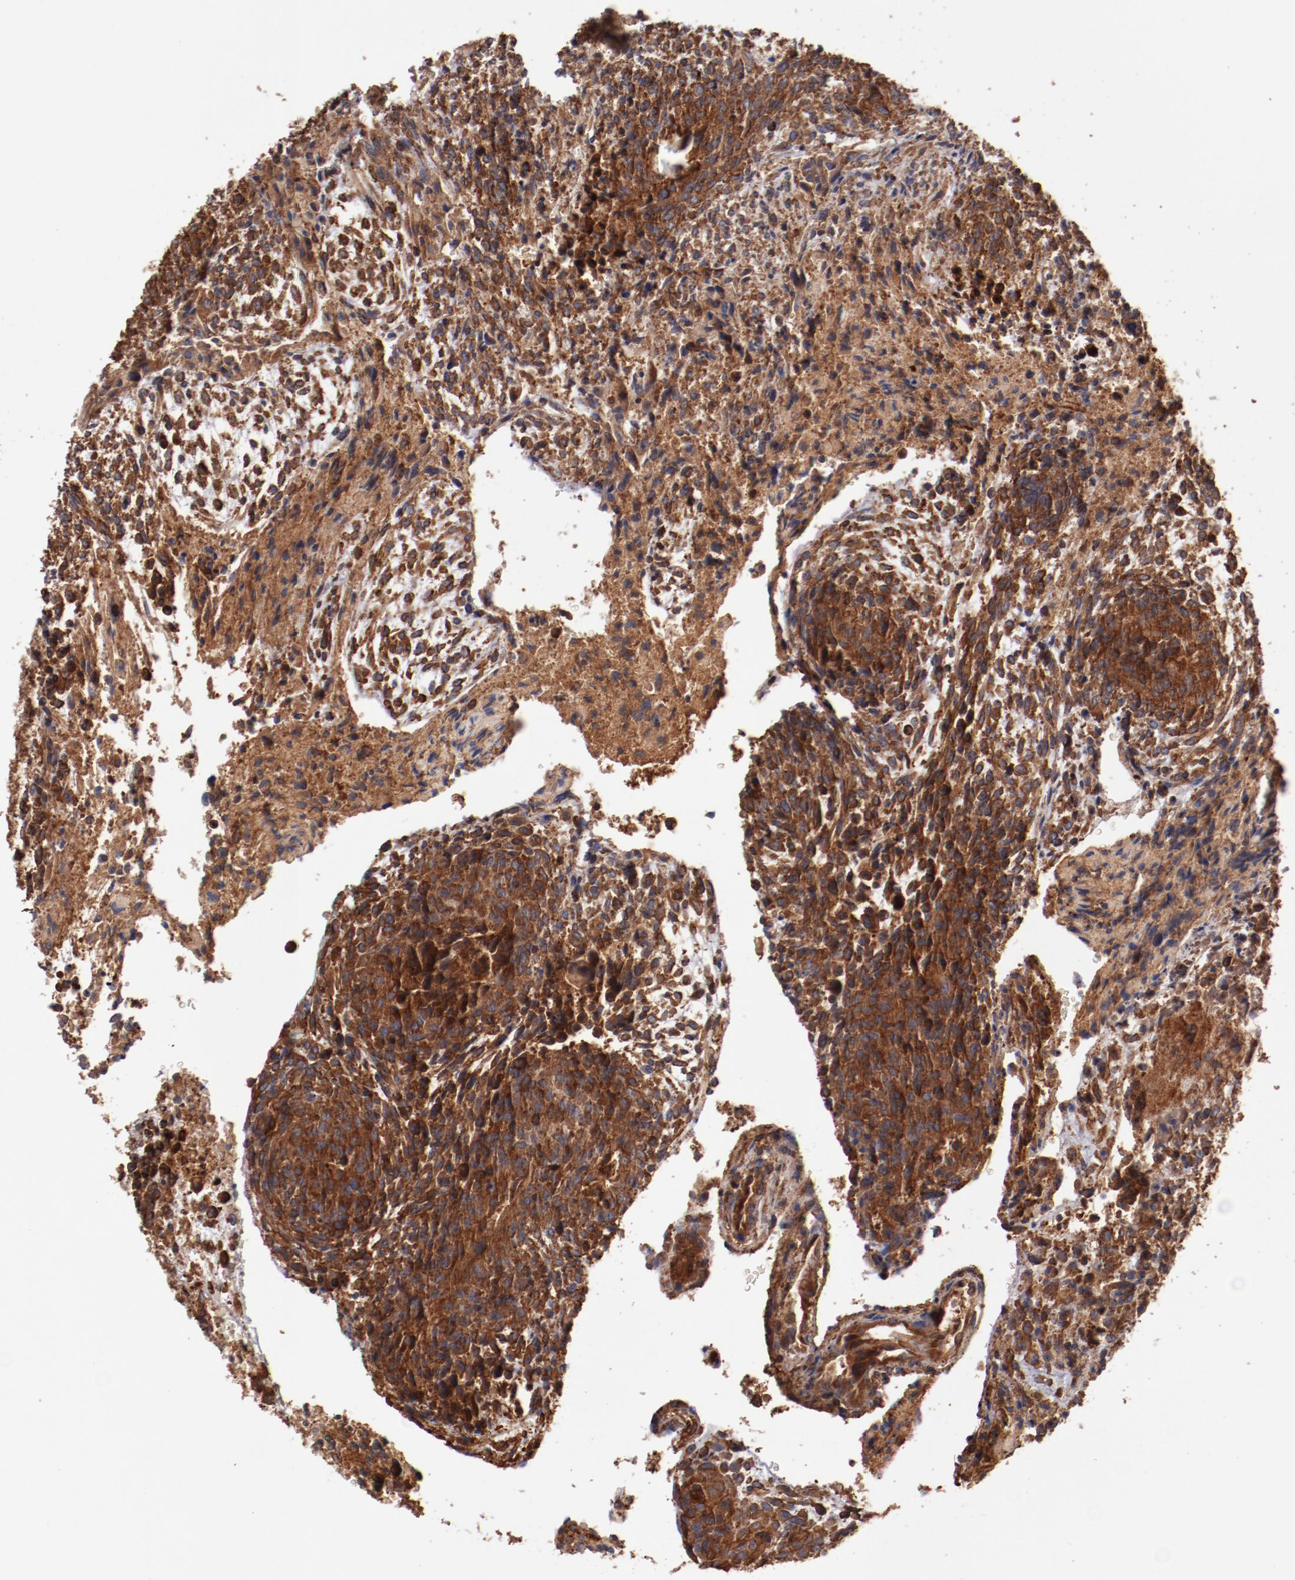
{"staining": {"intensity": "strong", "quantity": ">75%", "location": "cytoplasmic/membranous"}, "tissue": "glioma", "cell_type": "Tumor cells", "image_type": "cancer", "snomed": [{"axis": "morphology", "description": "Glioma, malignant, High grade"}, {"axis": "topography", "description": "Cerebral cortex"}], "caption": "Brown immunohistochemical staining in malignant glioma (high-grade) reveals strong cytoplasmic/membranous staining in about >75% of tumor cells.", "gene": "TMOD3", "patient": {"sex": "female", "age": 55}}